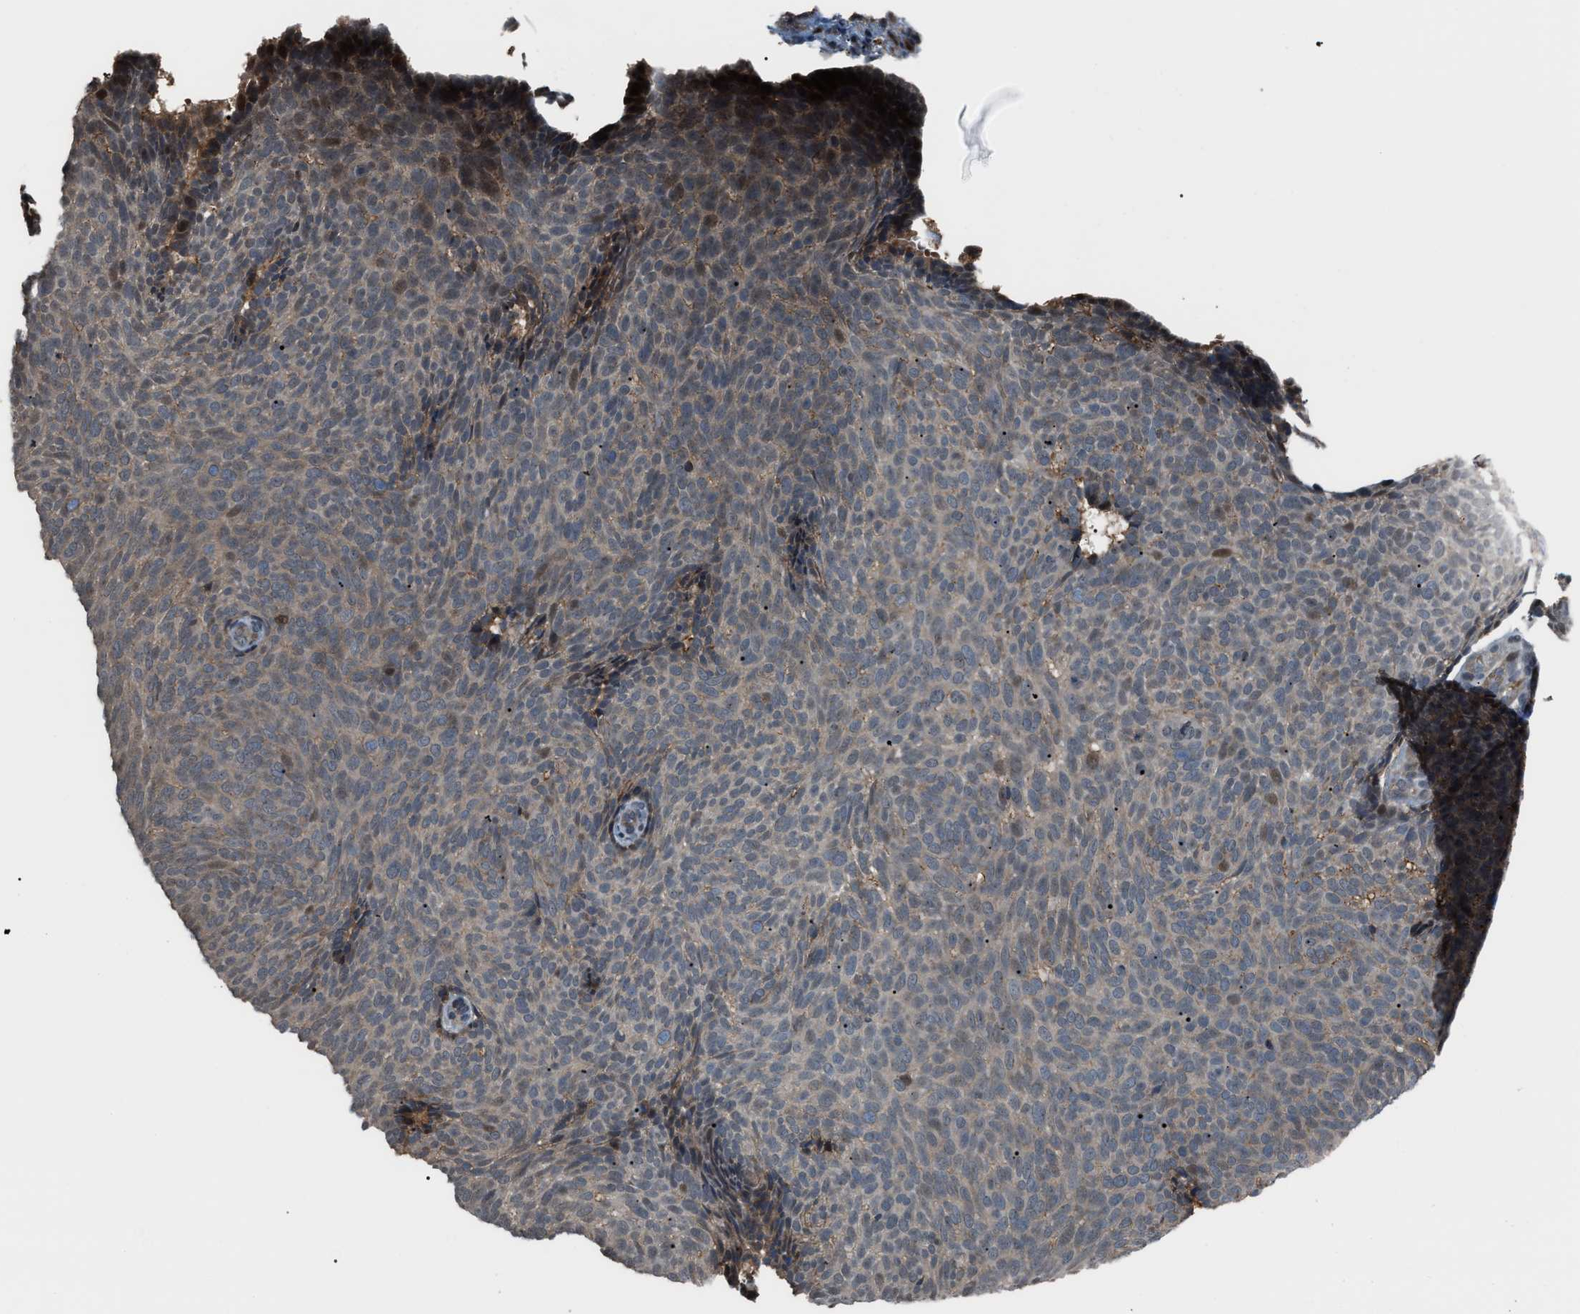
{"staining": {"intensity": "weak", "quantity": "<25%", "location": "cytoplasmic/membranous"}, "tissue": "skin cancer", "cell_type": "Tumor cells", "image_type": "cancer", "snomed": [{"axis": "morphology", "description": "Basal cell carcinoma"}, {"axis": "topography", "description": "Skin"}], "caption": "The histopathology image reveals no significant expression in tumor cells of basal cell carcinoma (skin).", "gene": "RFFL", "patient": {"sex": "male", "age": 61}}